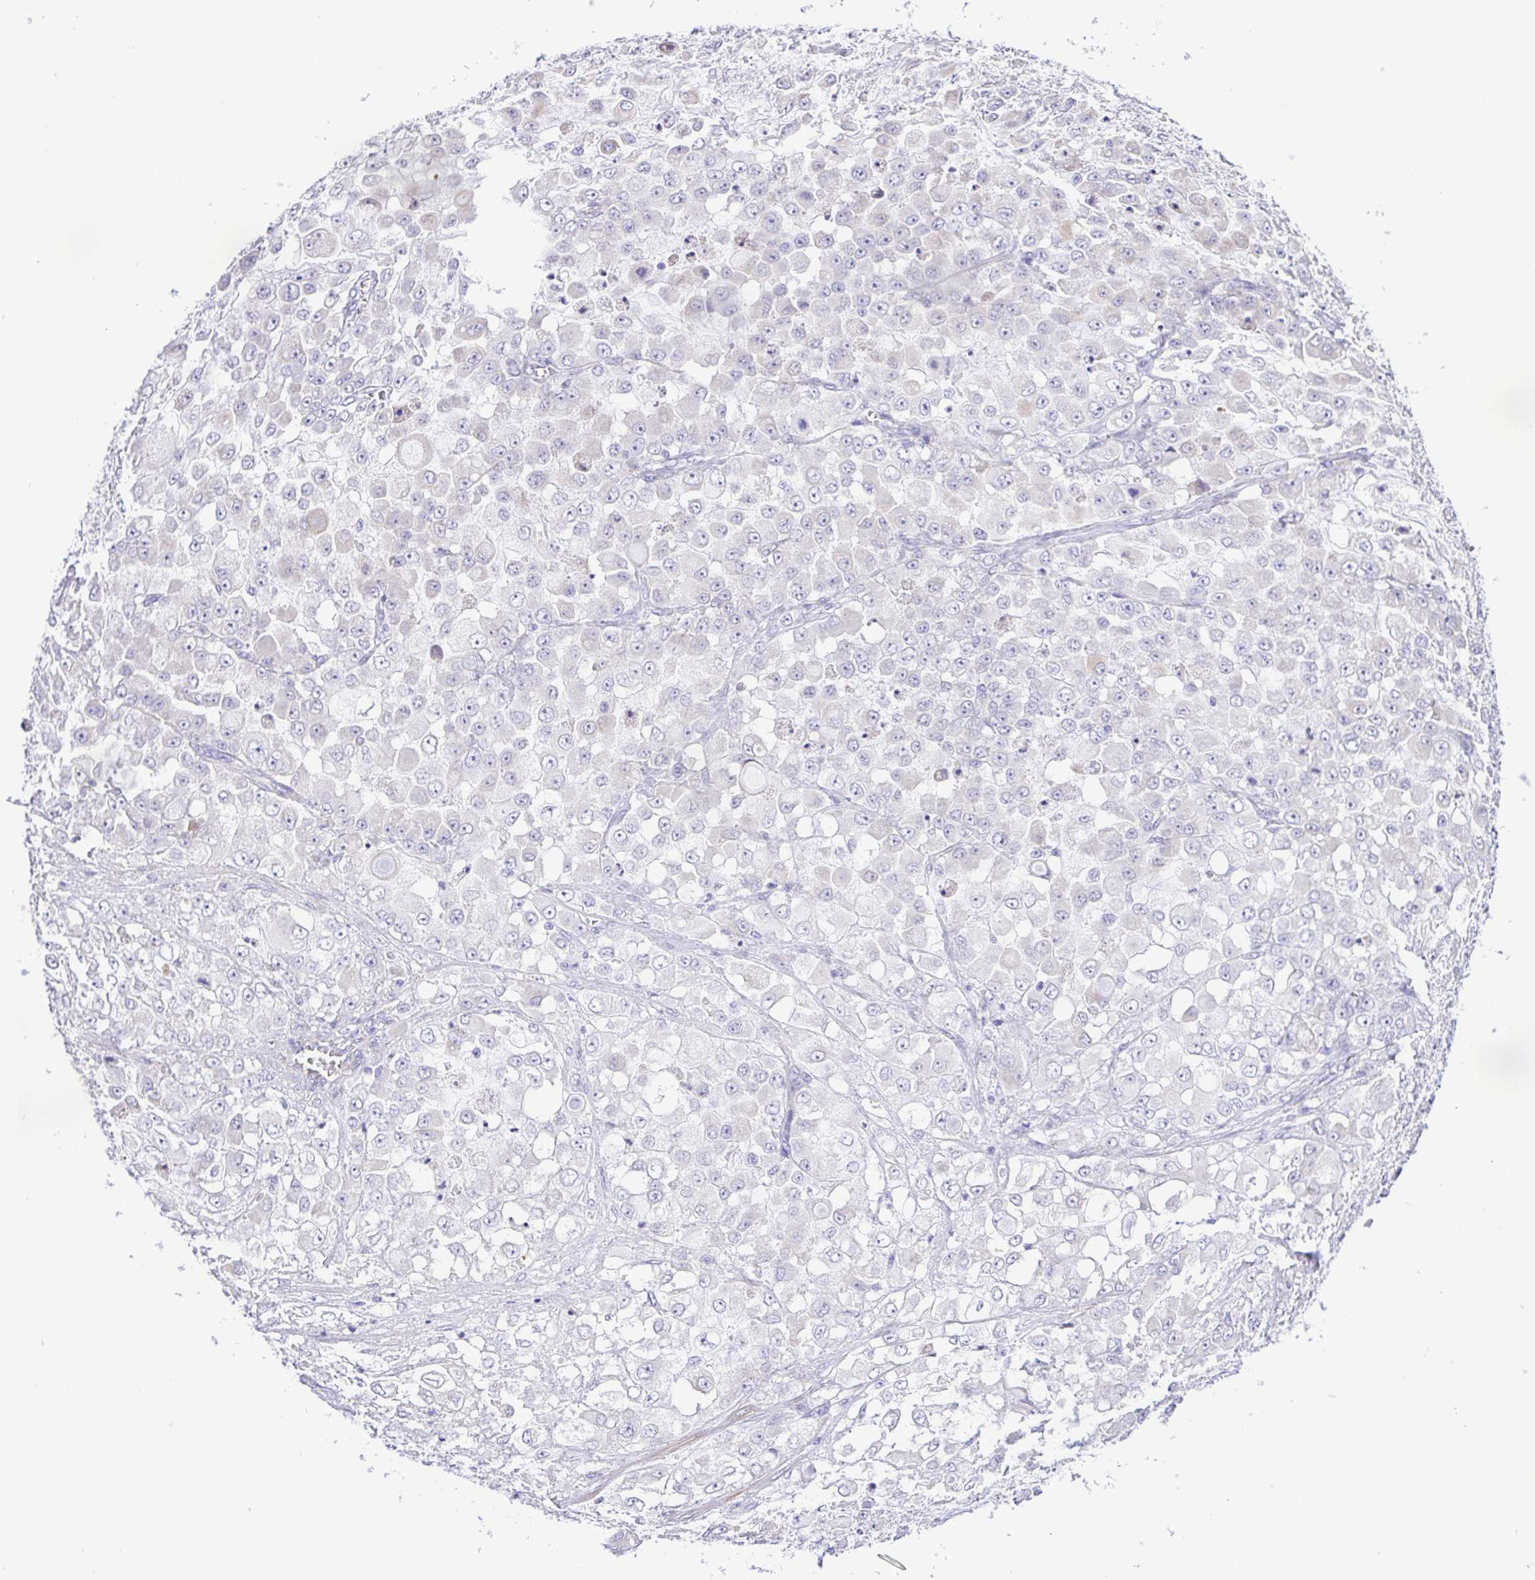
{"staining": {"intensity": "negative", "quantity": "none", "location": "none"}, "tissue": "stomach cancer", "cell_type": "Tumor cells", "image_type": "cancer", "snomed": [{"axis": "morphology", "description": "Adenocarcinoma, NOS"}, {"axis": "topography", "description": "Stomach"}], "caption": "IHC histopathology image of stomach adenocarcinoma stained for a protein (brown), which reveals no positivity in tumor cells. The staining is performed using DAB brown chromogen with nuclei counter-stained in using hematoxylin.", "gene": "GABBR2", "patient": {"sex": "female", "age": 76}}